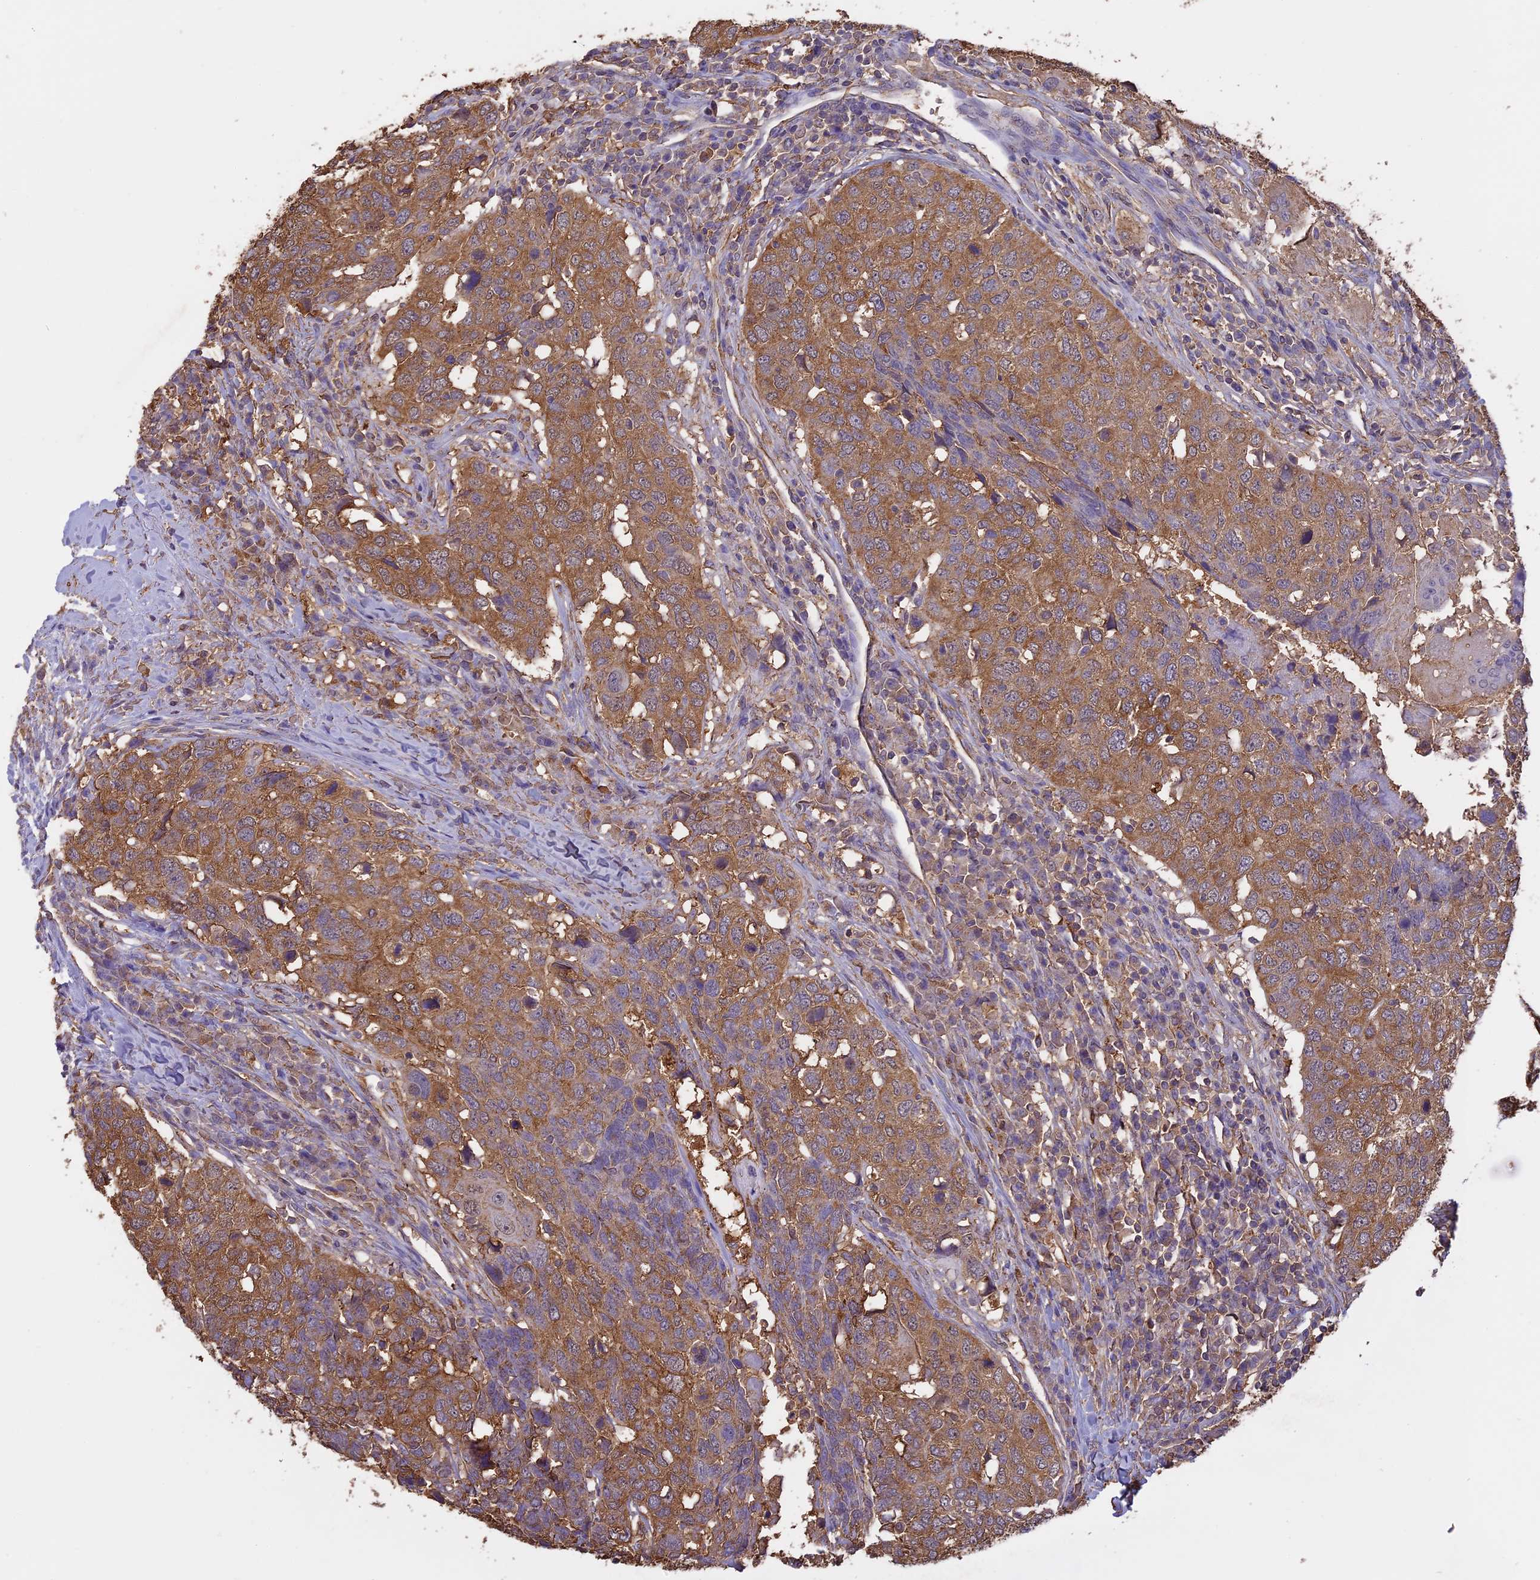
{"staining": {"intensity": "moderate", "quantity": ">75%", "location": "cytoplasmic/membranous"}, "tissue": "head and neck cancer", "cell_type": "Tumor cells", "image_type": "cancer", "snomed": [{"axis": "morphology", "description": "Squamous cell carcinoma, NOS"}, {"axis": "topography", "description": "Head-Neck"}], "caption": "A medium amount of moderate cytoplasmic/membranous staining is present in about >75% of tumor cells in squamous cell carcinoma (head and neck) tissue.", "gene": "ARHGAP19", "patient": {"sex": "male", "age": 66}}